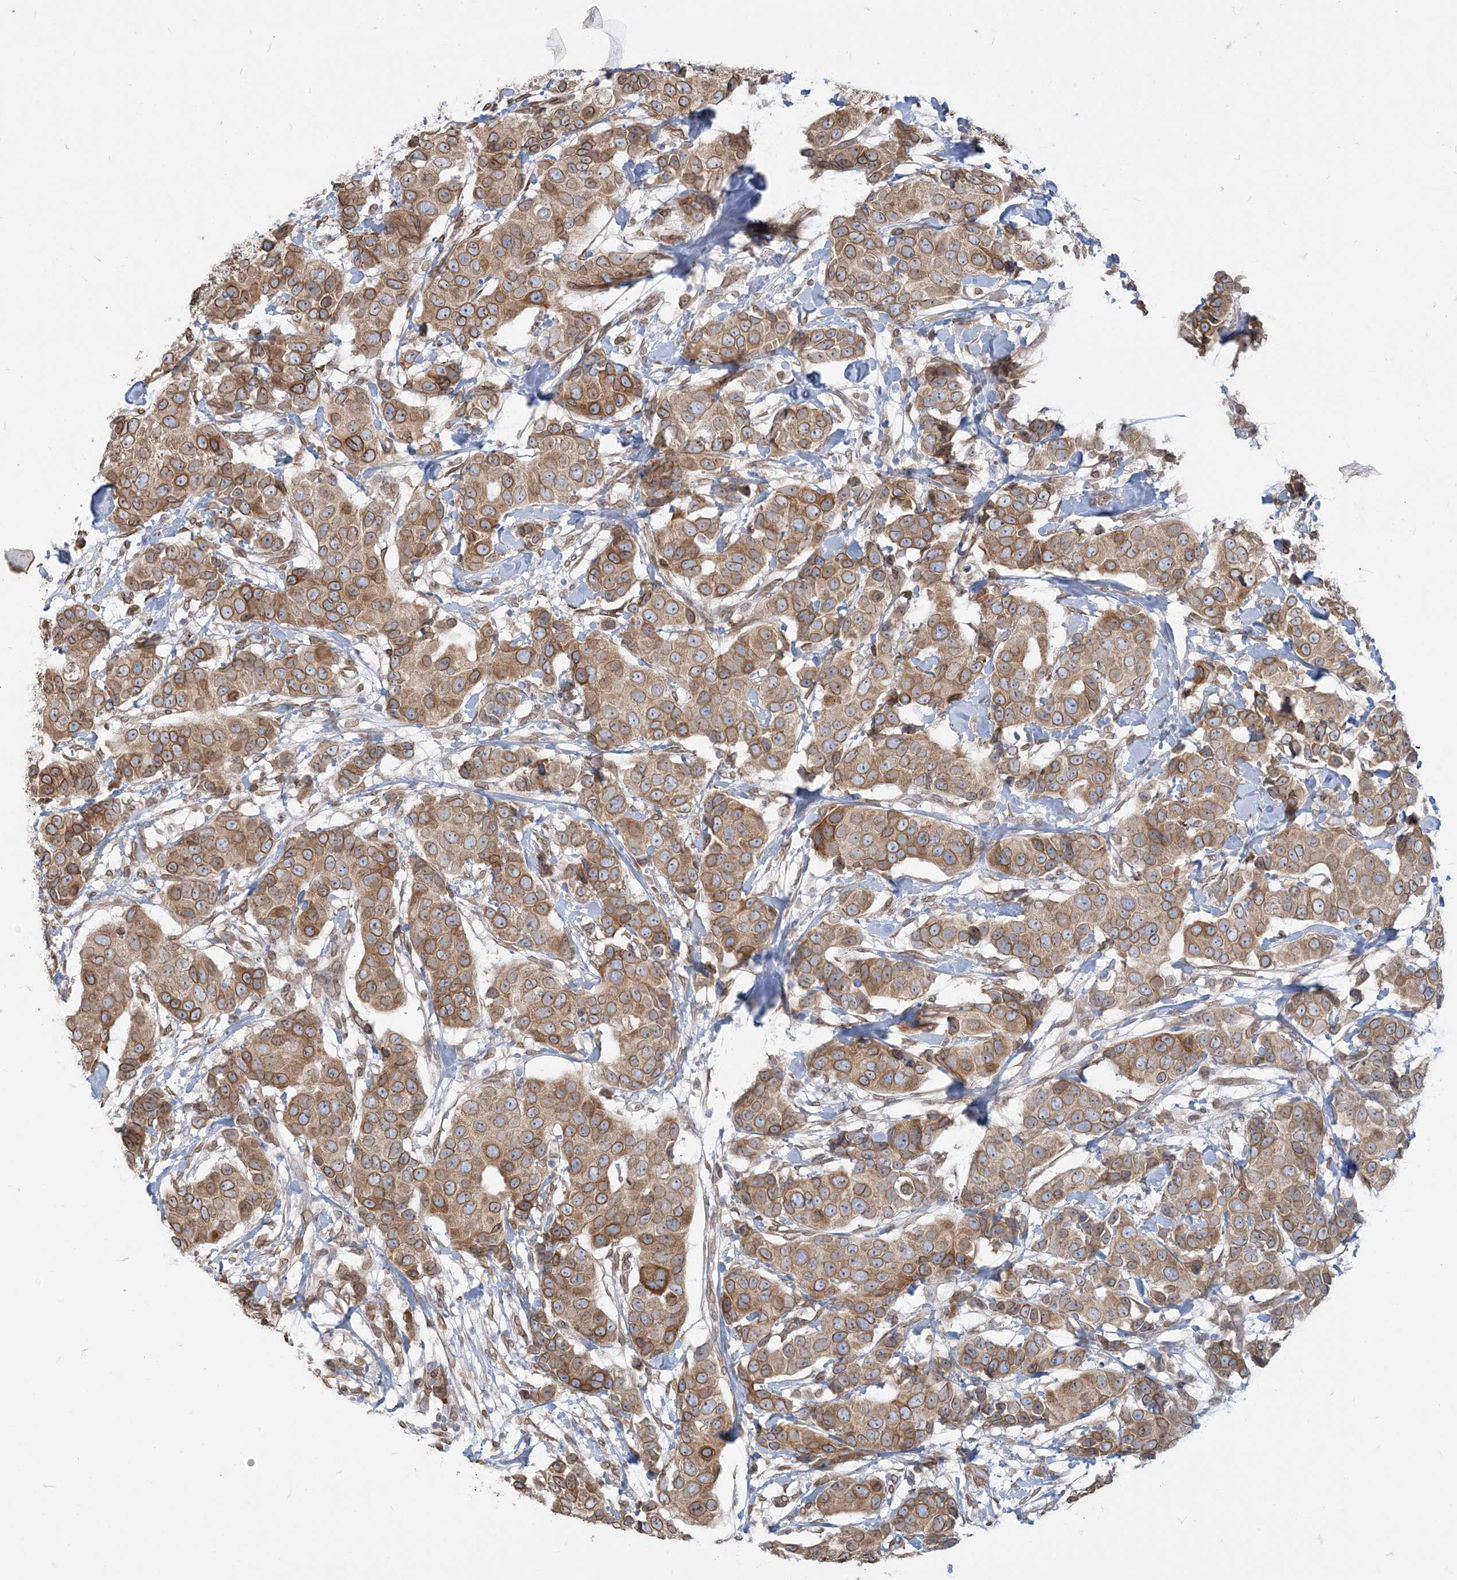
{"staining": {"intensity": "moderate", "quantity": ">75%", "location": "cytoplasmic/membranous,nuclear"}, "tissue": "breast cancer", "cell_type": "Tumor cells", "image_type": "cancer", "snomed": [{"axis": "morphology", "description": "Normal tissue, NOS"}, {"axis": "morphology", "description": "Duct carcinoma"}, {"axis": "topography", "description": "Breast"}], "caption": "Protein staining demonstrates moderate cytoplasmic/membranous and nuclear positivity in about >75% of tumor cells in breast cancer (intraductal carcinoma).", "gene": "WWP1", "patient": {"sex": "female", "age": 39}}